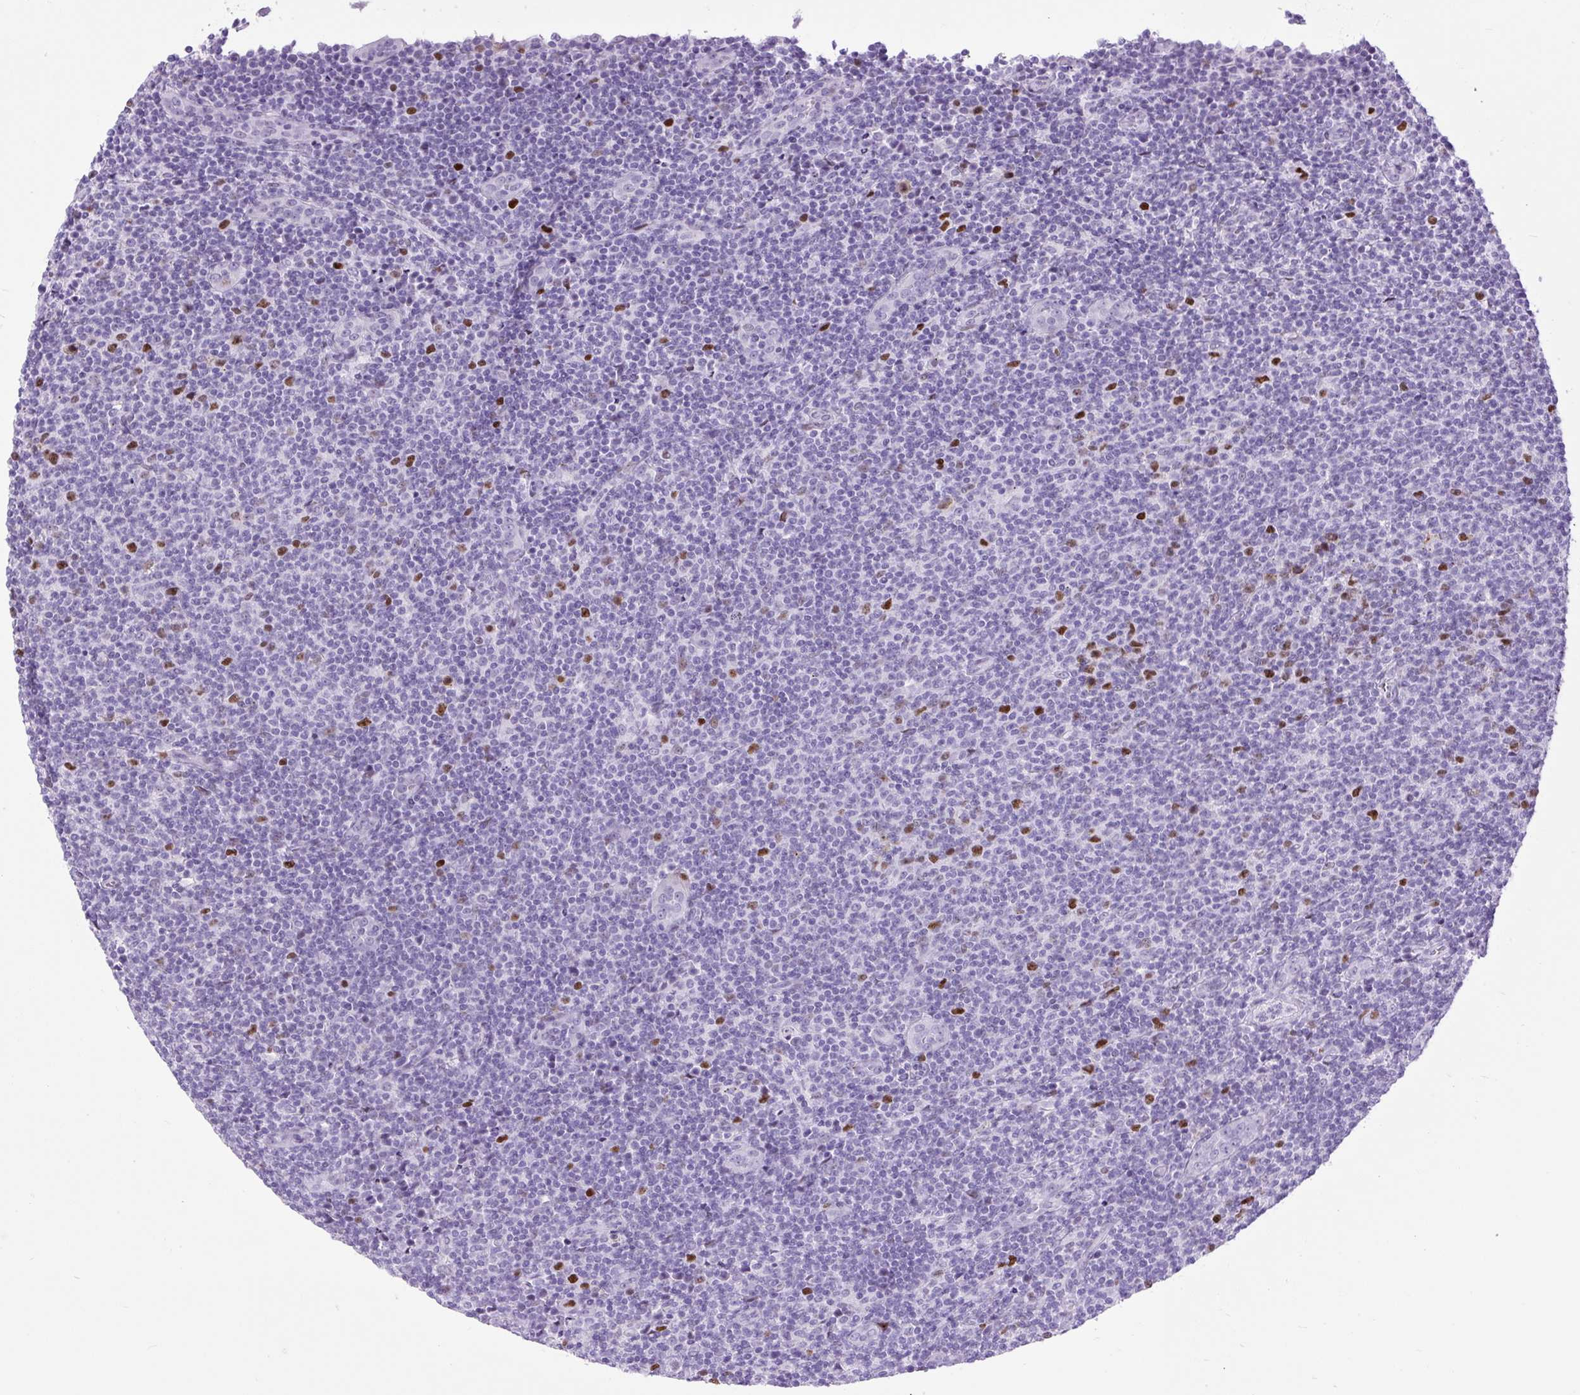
{"staining": {"intensity": "negative", "quantity": "none", "location": "none"}, "tissue": "lymphoma", "cell_type": "Tumor cells", "image_type": "cancer", "snomed": [{"axis": "morphology", "description": "Malignant lymphoma, non-Hodgkin's type, Low grade"}, {"axis": "topography", "description": "Lymph node"}], "caption": "IHC photomicrograph of human malignant lymphoma, non-Hodgkin's type (low-grade) stained for a protein (brown), which exhibits no staining in tumor cells.", "gene": "RACGAP1", "patient": {"sex": "male", "age": 66}}